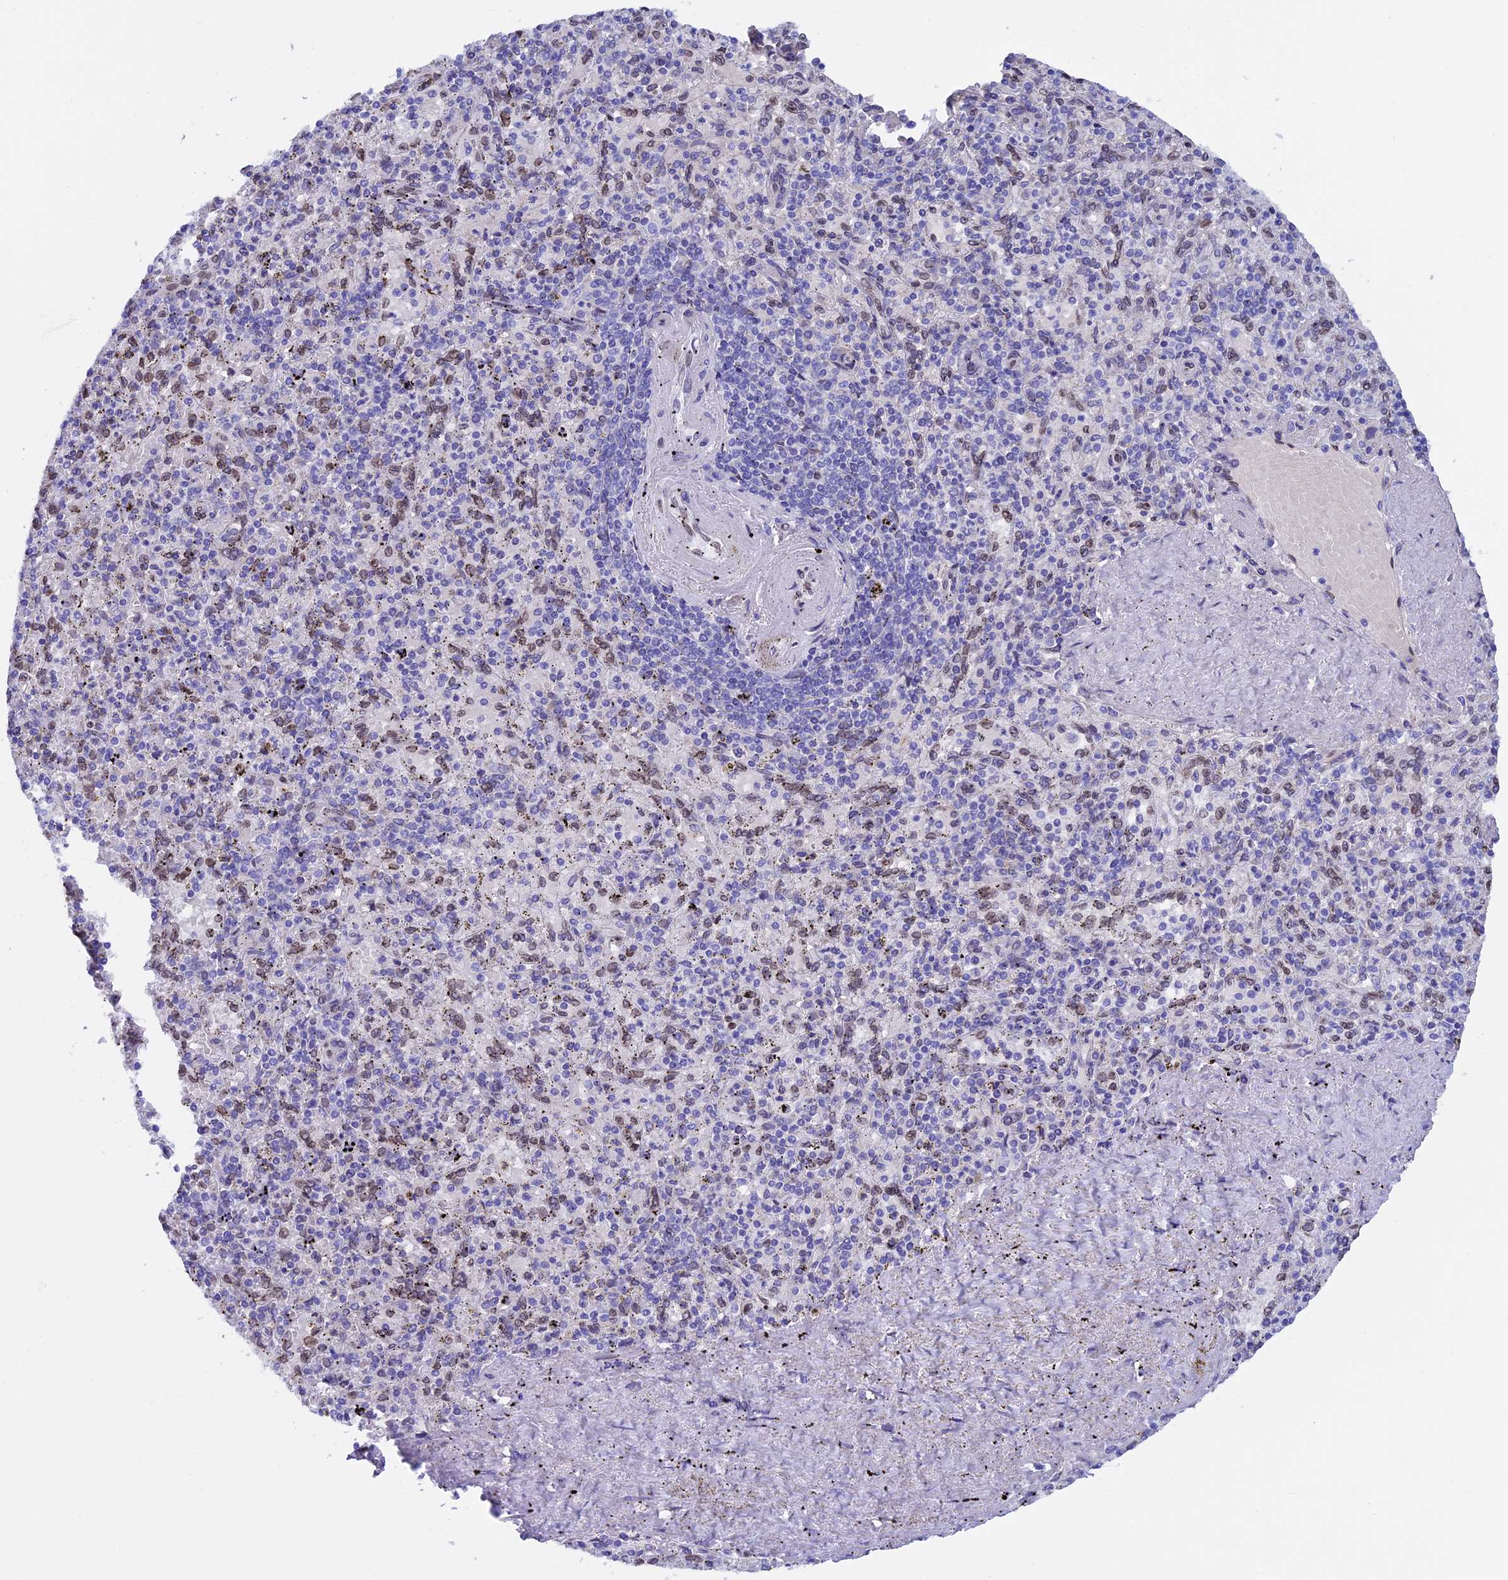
{"staining": {"intensity": "negative", "quantity": "none", "location": "none"}, "tissue": "spleen", "cell_type": "Cells in red pulp", "image_type": "normal", "snomed": [{"axis": "morphology", "description": "Normal tissue, NOS"}, {"axis": "topography", "description": "Spleen"}], "caption": "DAB immunohistochemical staining of unremarkable human spleen reveals no significant staining in cells in red pulp.", "gene": "TMPRSS7", "patient": {"sex": "male", "age": 82}}